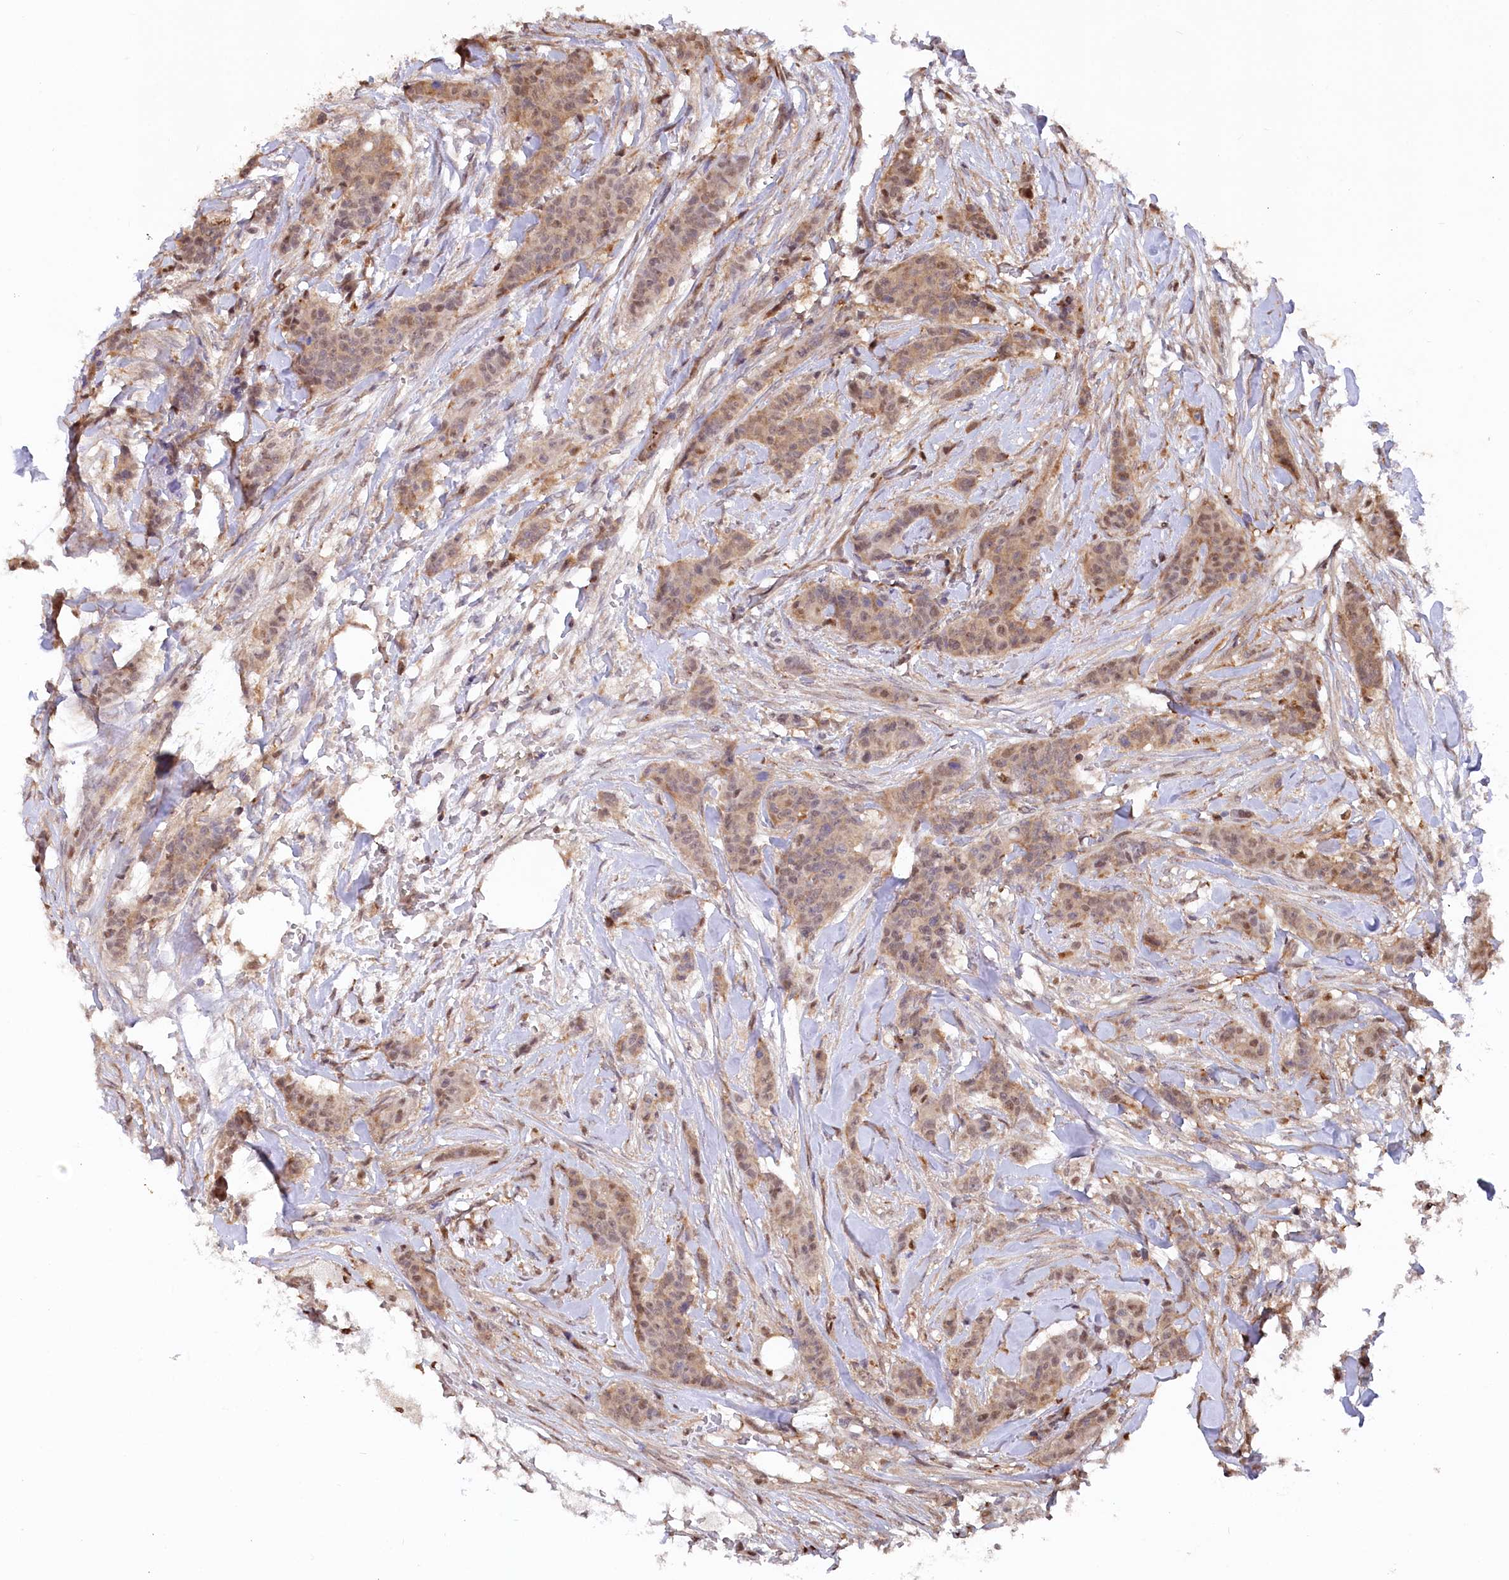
{"staining": {"intensity": "moderate", "quantity": "<25%", "location": "cytoplasmic/membranous"}, "tissue": "breast cancer", "cell_type": "Tumor cells", "image_type": "cancer", "snomed": [{"axis": "morphology", "description": "Duct carcinoma"}, {"axis": "topography", "description": "Breast"}], "caption": "An IHC histopathology image of neoplastic tissue is shown. Protein staining in brown labels moderate cytoplasmic/membranous positivity in breast cancer (infiltrating ductal carcinoma) within tumor cells.", "gene": "PSMA1", "patient": {"sex": "female", "age": 40}}